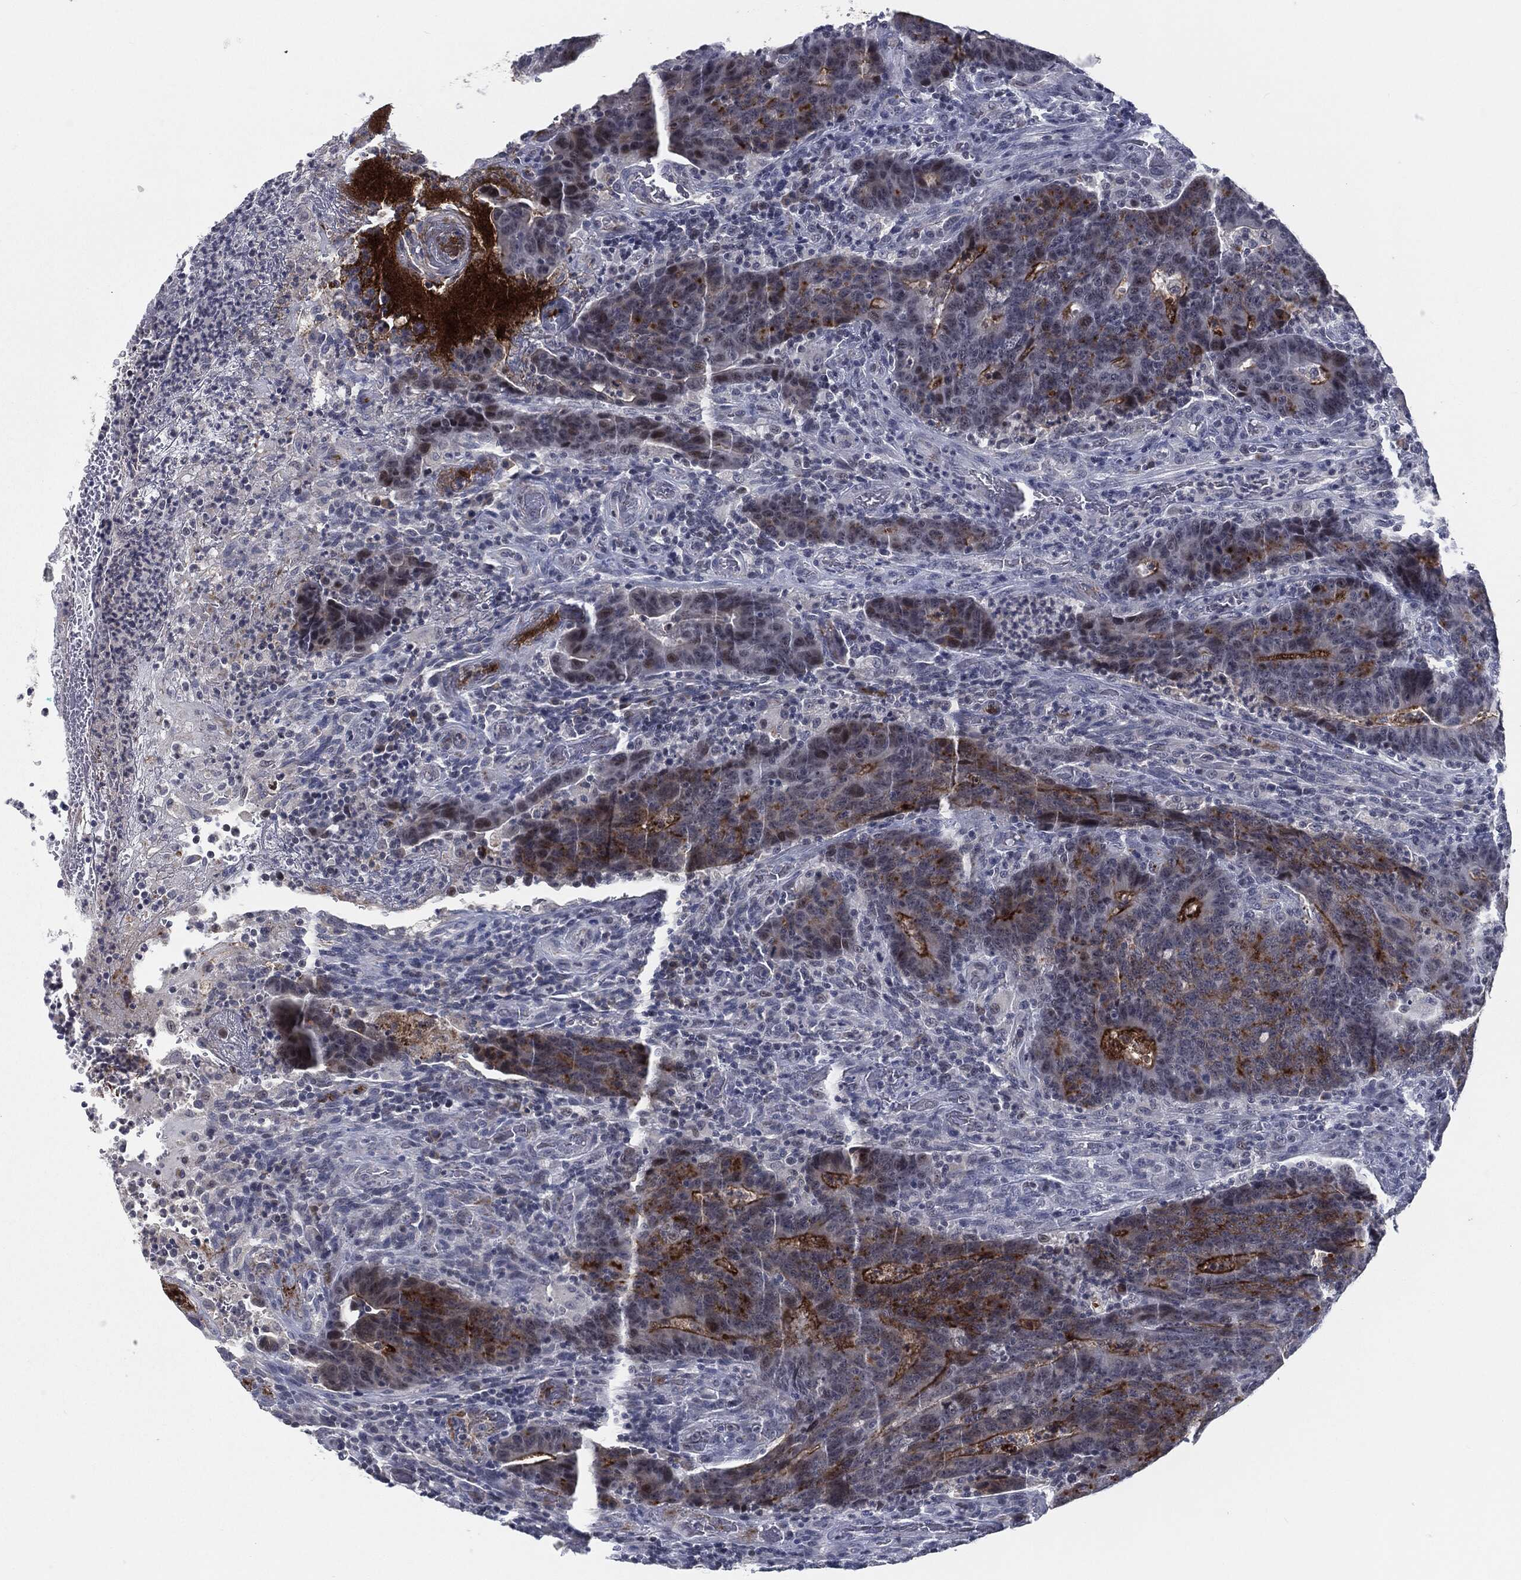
{"staining": {"intensity": "strong", "quantity": "<25%", "location": "cytoplasmic/membranous"}, "tissue": "colorectal cancer", "cell_type": "Tumor cells", "image_type": "cancer", "snomed": [{"axis": "morphology", "description": "Adenocarcinoma, NOS"}, {"axis": "topography", "description": "Colon"}], "caption": "The micrograph displays a brown stain indicating the presence of a protein in the cytoplasmic/membranous of tumor cells in colorectal cancer (adenocarcinoma).", "gene": "PROM1", "patient": {"sex": "female", "age": 75}}